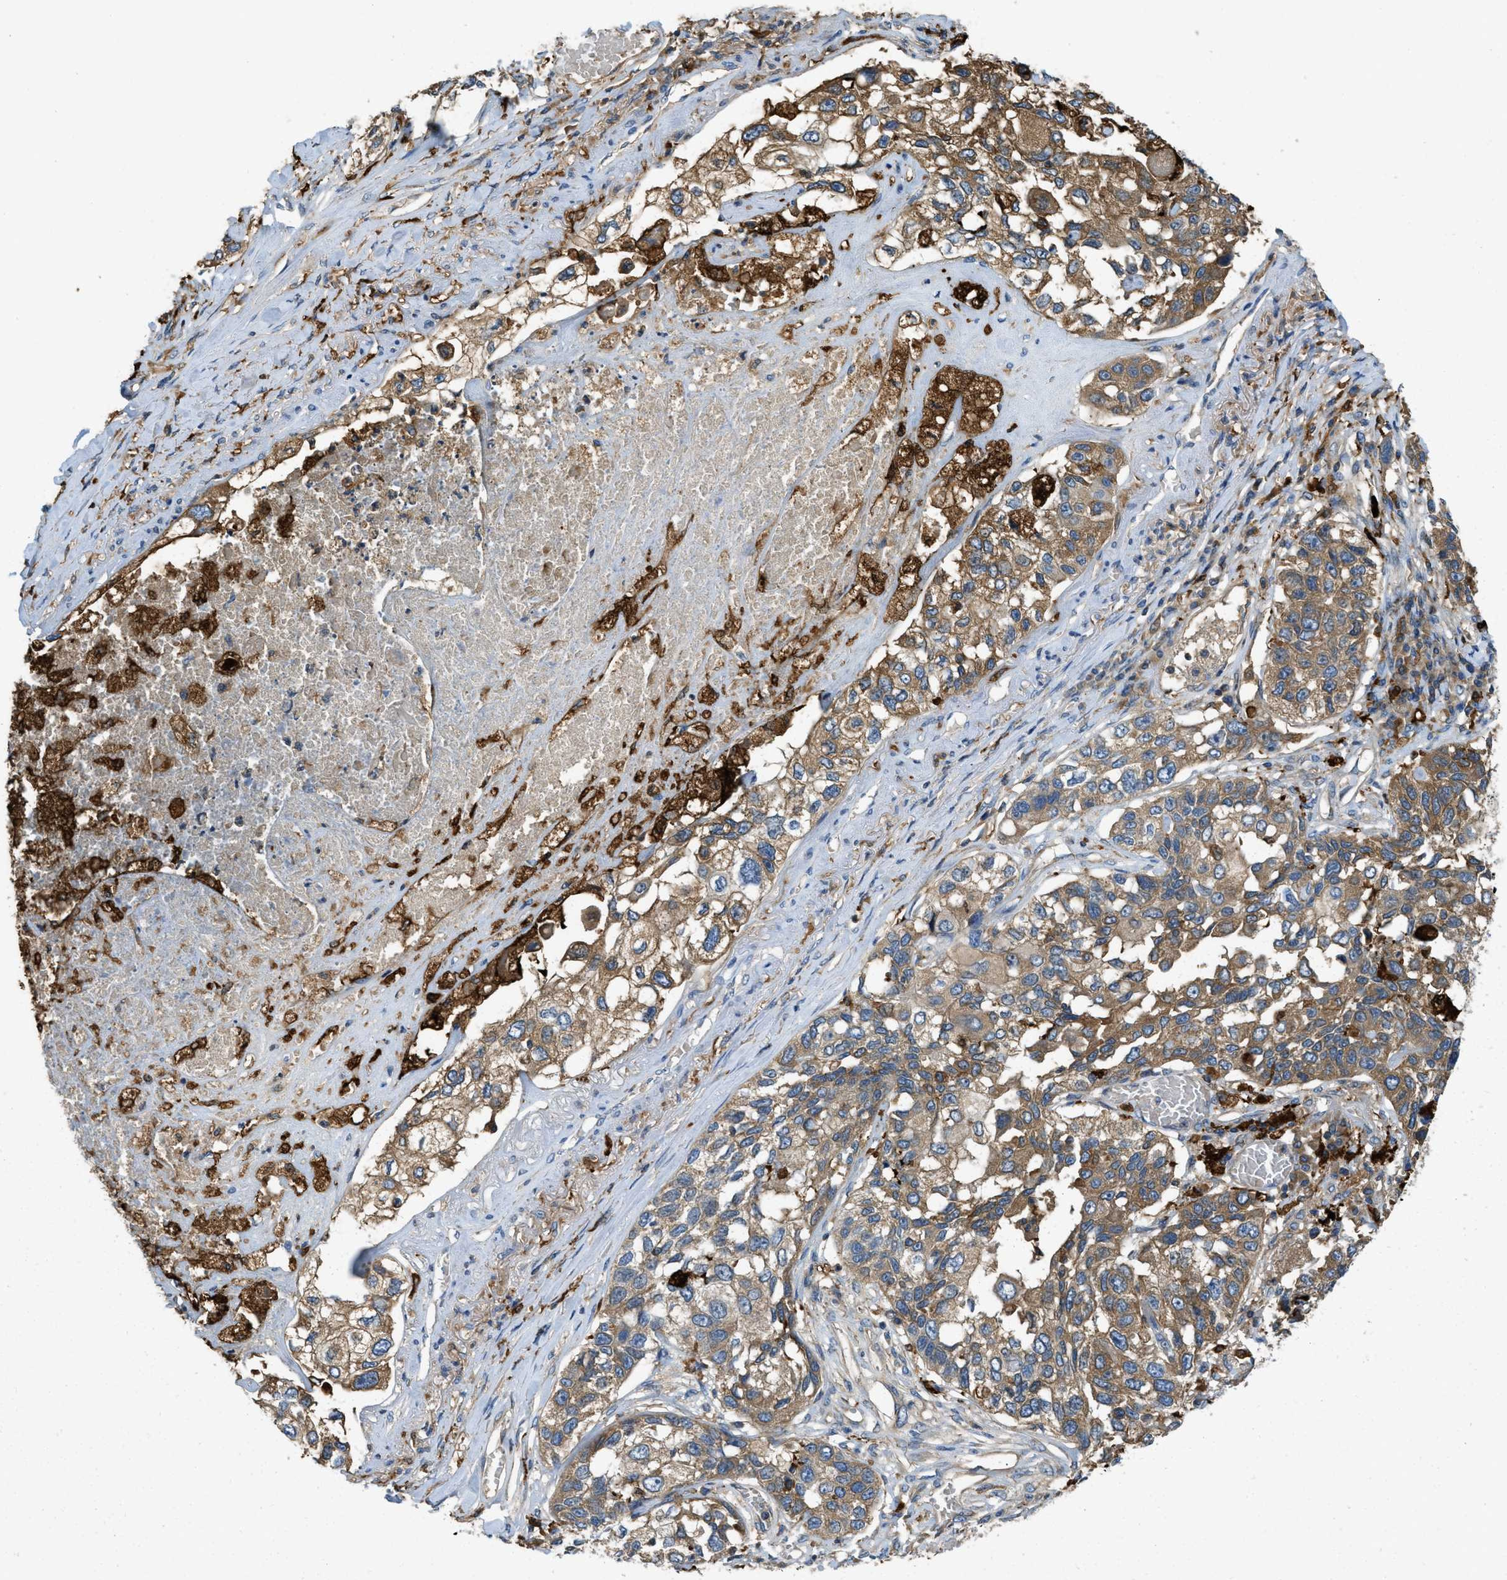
{"staining": {"intensity": "moderate", "quantity": ">75%", "location": "cytoplasmic/membranous"}, "tissue": "lung cancer", "cell_type": "Tumor cells", "image_type": "cancer", "snomed": [{"axis": "morphology", "description": "Squamous cell carcinoma, NOS"}, {"axis": "topography", "description": "Lung"}], "caption": "Immunohistochemistry staining of lung cancer, which displays medium levels of moderate cytoplasmic/membranous expression in about >75% of tumor cells indicating moderate cytoplasmic/membranous protein staining. The staining was performed using DAB (brown) for protein detection and nuclei were counterstained in hematoxylin (blue).", "gene": "RFFL", "patient": {"sex": "male", "age": 71}}